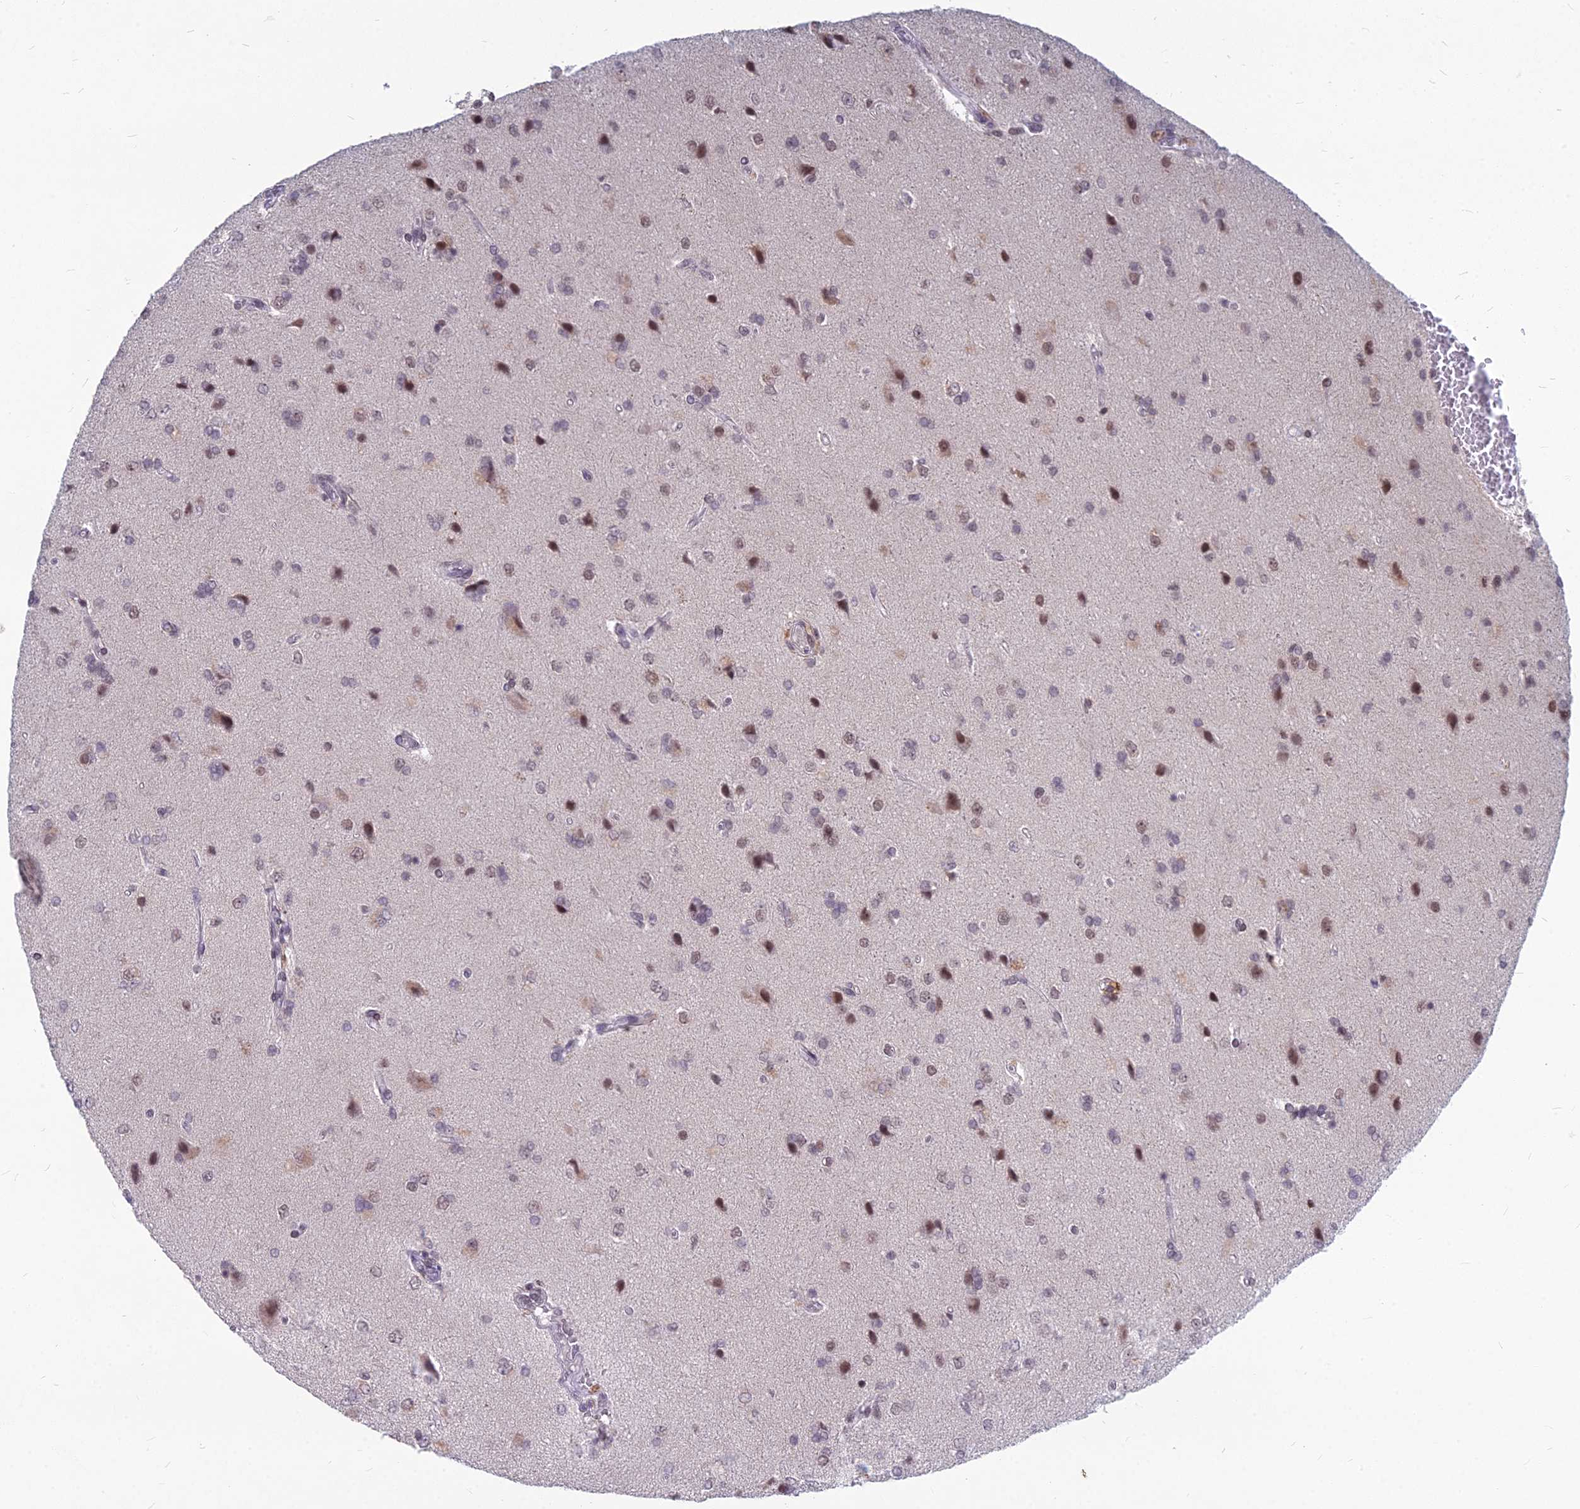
{"staining": {"intensity": "moderate", "quantity": "25%-75%", "location": "nuclear"}, "tissue": "glioma", "cell_type": "Tumor cells", "image_type": "cancer", "snomed": [{"axis": "morphology", "description": "Glioma, malignant, High grade"}, {"axis": "topography", "description": "Brain"}], "caption": "The micrograph shows immunohistochemical staining of malignant glioma (high-grade). There is moderate nuclear positivity is present in about 25%-75% of tumor cells. The staining was performed using DAB, with brown indicating positive protein expression. Nuclei are stained blue with hematoxylin.", "gene": "KAT7", "patient": {"sex": "male", "age": 56}}